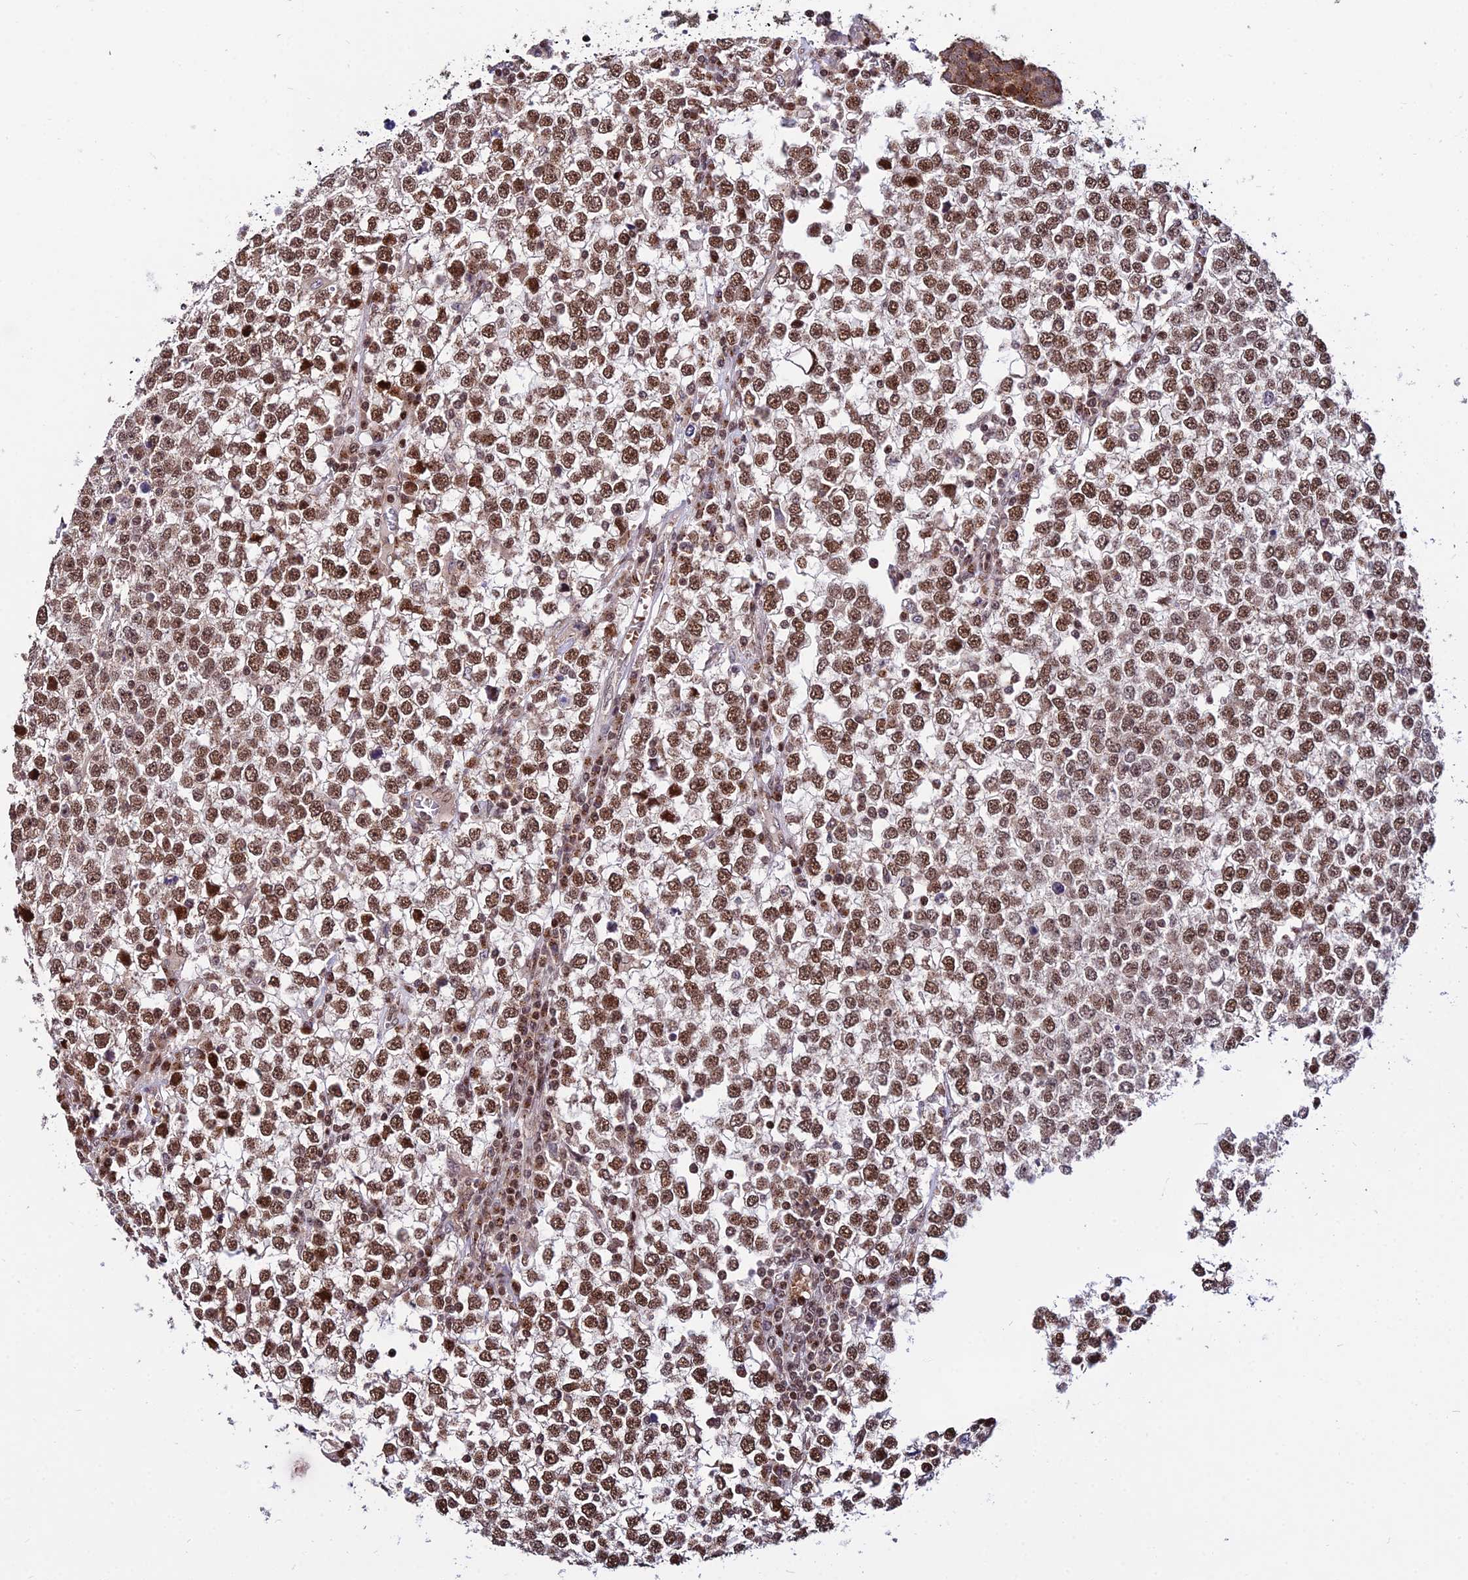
{"staining": {"intensity": "moderate", "quantity": ">75%", "location": "nuclear"}, "tissue": "testis cancer", "cell_type": "Tumor cells", "image_type": "cancer", "snomed": [{"axis": "morphology", "description": "Seminoma, NOS"}, {"axis": "topography", "description": "Testis"}], "caption": "Immunohistochemistry staining of testis seminoma, which displays medium levels of moderate nuclear positivity in approximately >75% of tumor cells indicating moderate nuclear protein expression. The staining was performed using DAB (3,3'-diaminobenzidine) (brown) for protein detection and nuclei were counterstained in hematoxylin (blue).", "gene": "CIB3", "patient": {"sex": "male", "age": 65}}